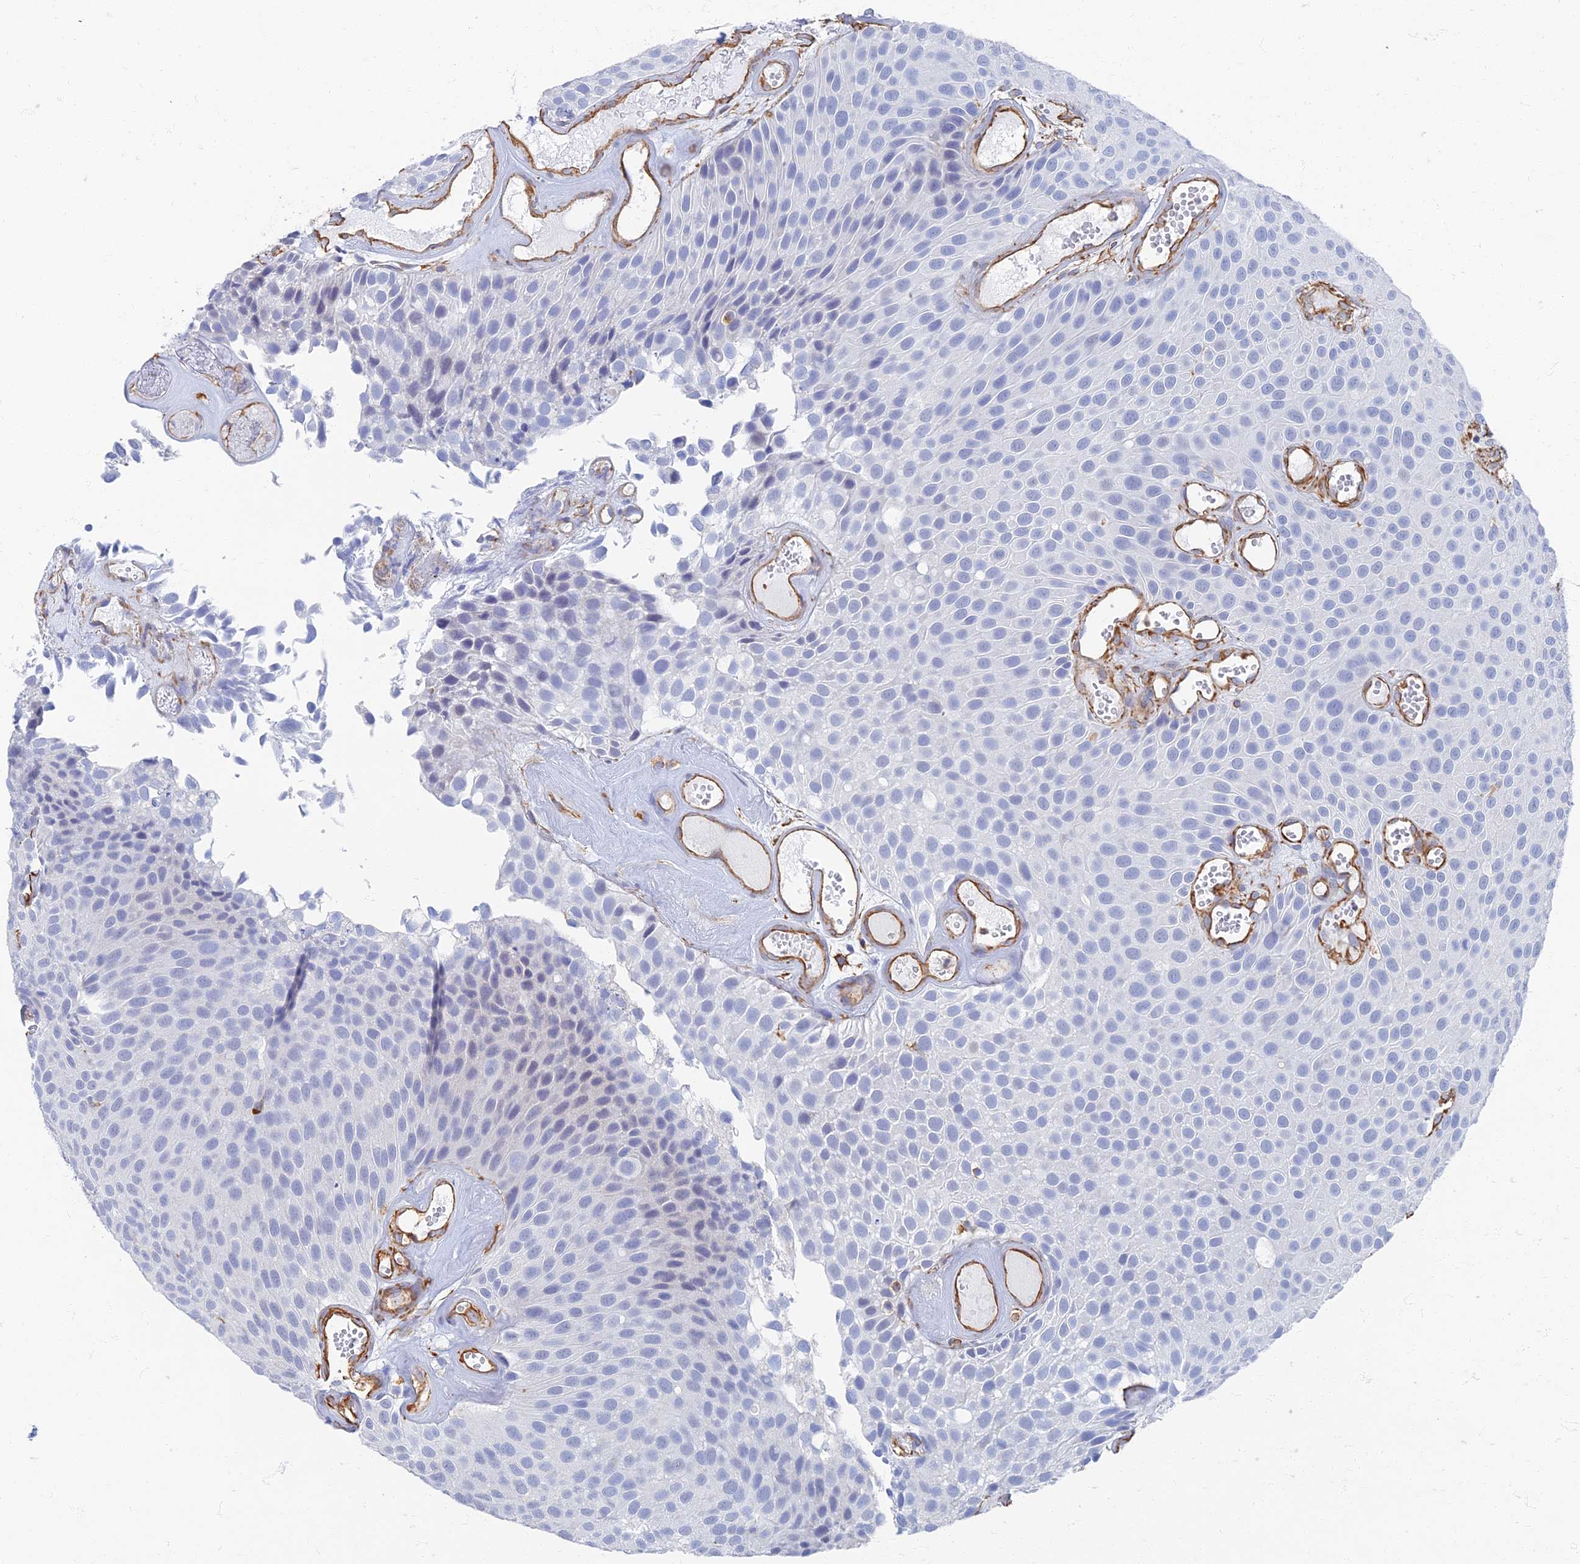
{"staining": {"intensity": "negative", "quantity": "none", "location": "none"}, "tissue": "urothelial cancer", "cell_type": "Tumor cells", "image_type": "cancer", "snomed": [{"axis": "morphology", "description": "Urothelial carcinoma, Low grade"}, {"axis": "topography", "description": "Urinary bladder"}], "caption": "An IHC photomicrograph of urothelial carcinoma (low-grade) is shown. There is no staining in tumor cells of urothelial carcinoma (low-grade).", "gene": "RMC1", "patient": {"sex": "male", "age": 89}}